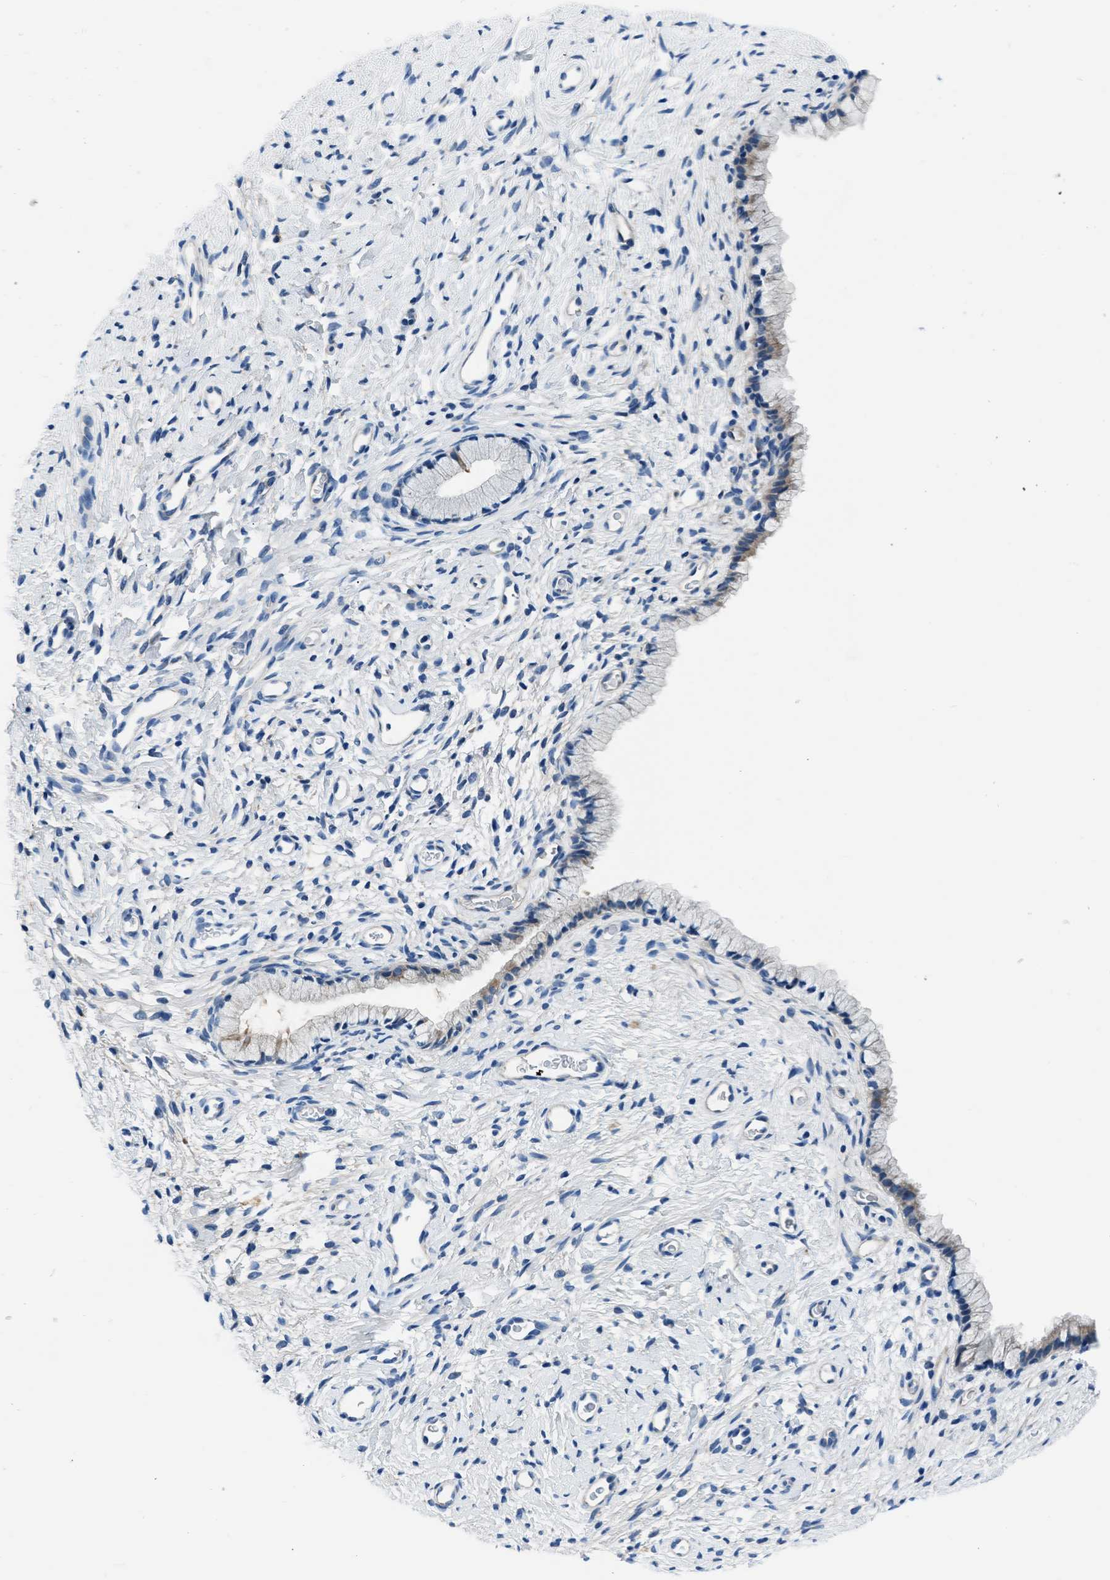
{"staining": {"intensity": "weak", "quantity": "<25%", "location": "cytoplasmic/membranous"}, "tissue": "cervix", "cell_type": "Glandular cells", "image_type": "normal", "snomed": [{"axis": "morphology", "description": "Normal tissue, NOS"}, {"axis": "topography", "description": "Cervix"}], "caption": "IHC photomicrograph of normal human cervix stained for a protein (brown), which displays no positivity in glandular cells.", "gene": "SLC38A6", "patient": {"sex": "female", "age": 72}}